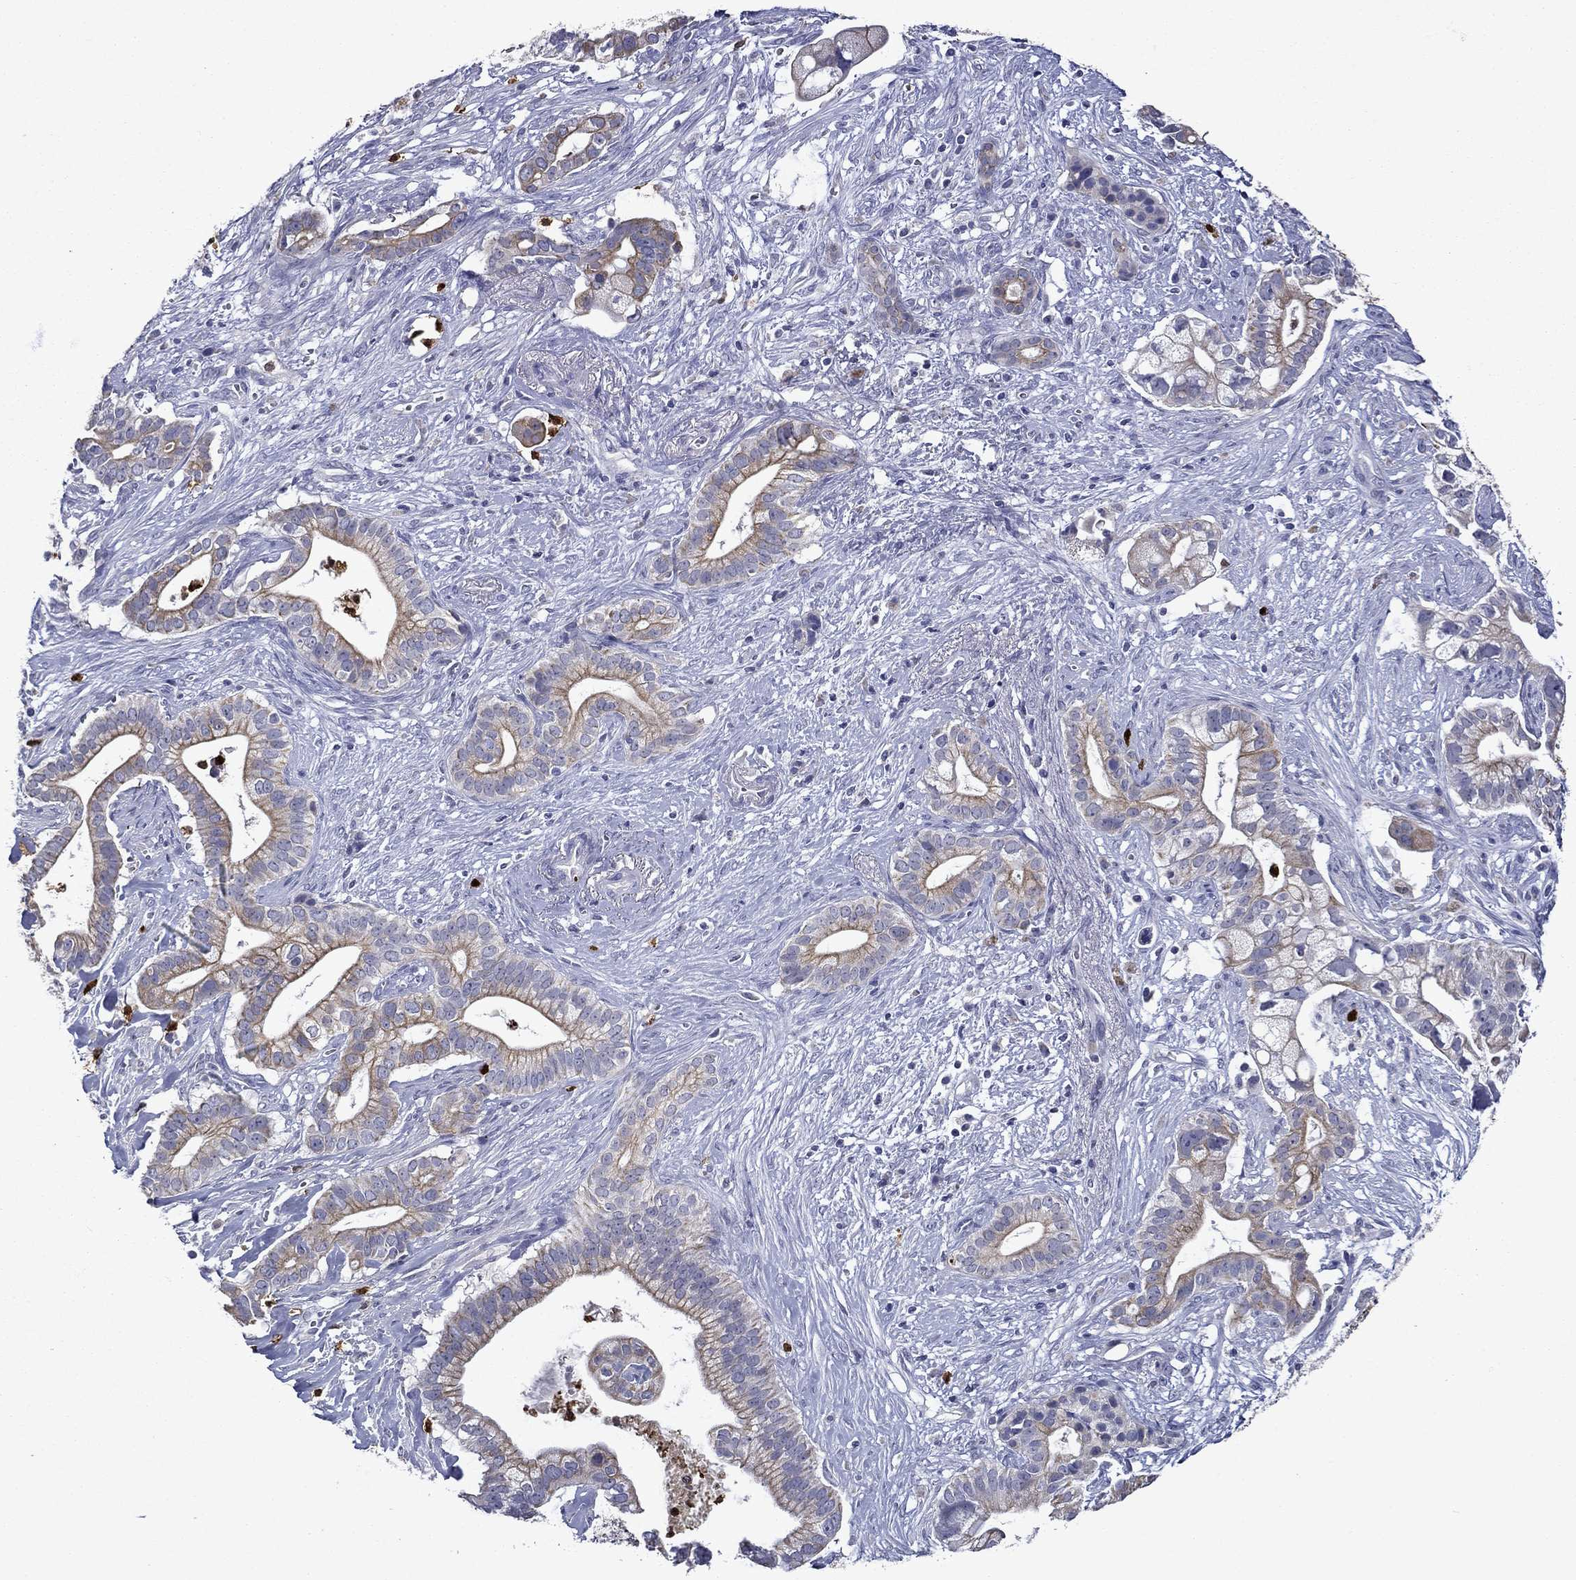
{"staining": {"intensity": "moderate", "quantity": "25%-75%", "location": "cytoplasmic/membranous"}, "tissue": "pancreatic cancer", "cell_type": "Tumor cells", "image_type": "cancer", "snomed": [{"axis": "morphology", "description": "Adenocarcinoma, NOS"}, {"axis": "topography", "description": "Pancreas"}], "caption": "Pancreatic cancer stained with a protein marker displays moderate staining in tumor cells.", "gene": "IRF5", "patient": {"sex": "male", "age": 61}}